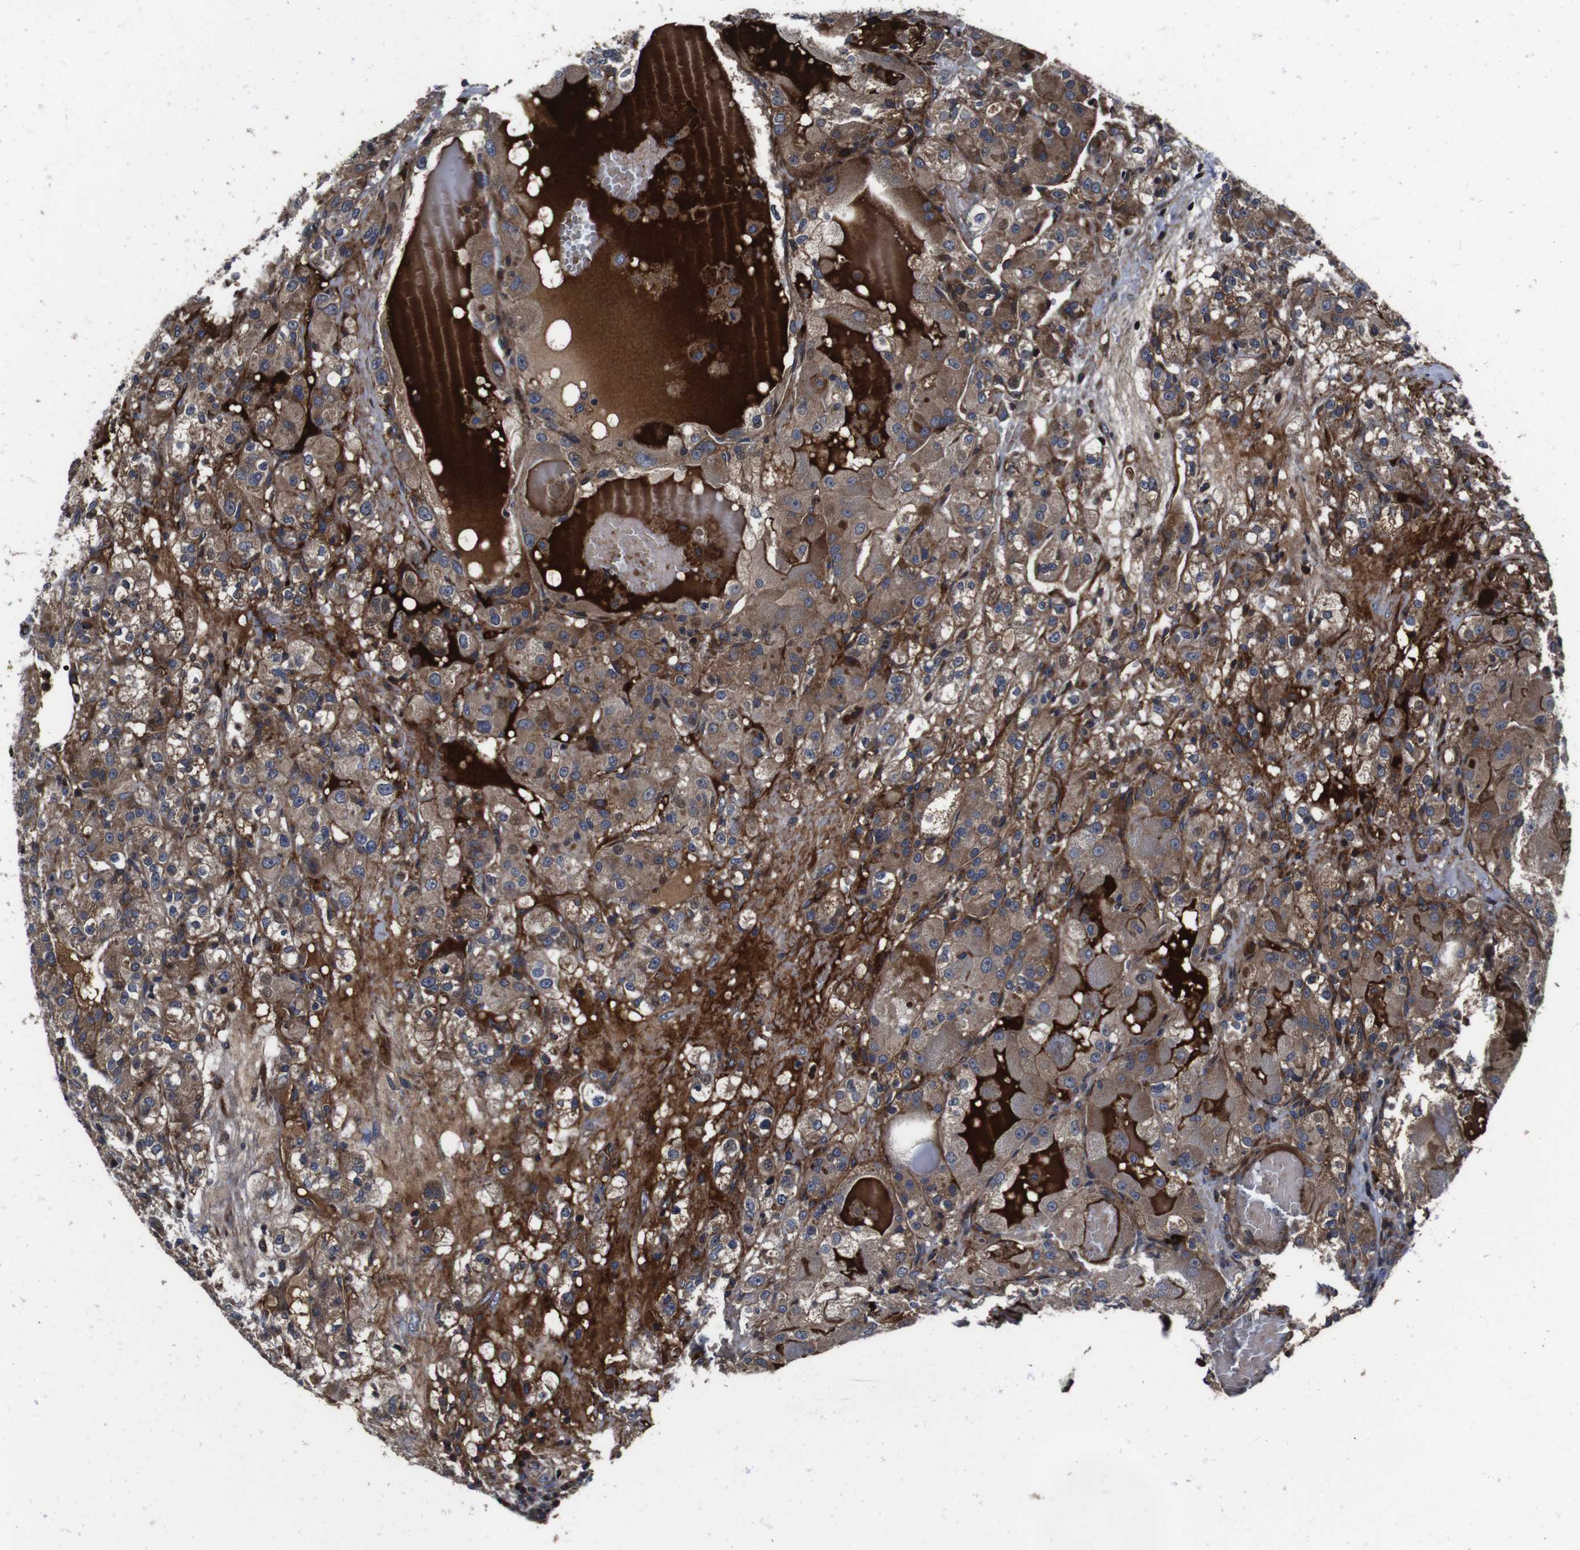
{"staining": {"intensity": "moderate", "quantity": ">75%", "location": "cytoplasmic/membranous"}, "tissue": "renal cancer", "cell_type": "Tumor cells", "image_type": "cancer", "snomed": [{"axis": "morphology", "description": "Normal tissue, NOS"}, {"axis": "morphology", "description": "Adenocarcinoma, NOS"}, {"axis": "topography", "description": "Kidney"}], "caption": "About >75% of tumor cells in renal adenocarcinoma demonstrate moderate cytoplasmic/membranous protein expression as visualized by brown immunohistochemical staining.", "gene": "SMYD3", "patient": {"sex": "male", "age": 61}}